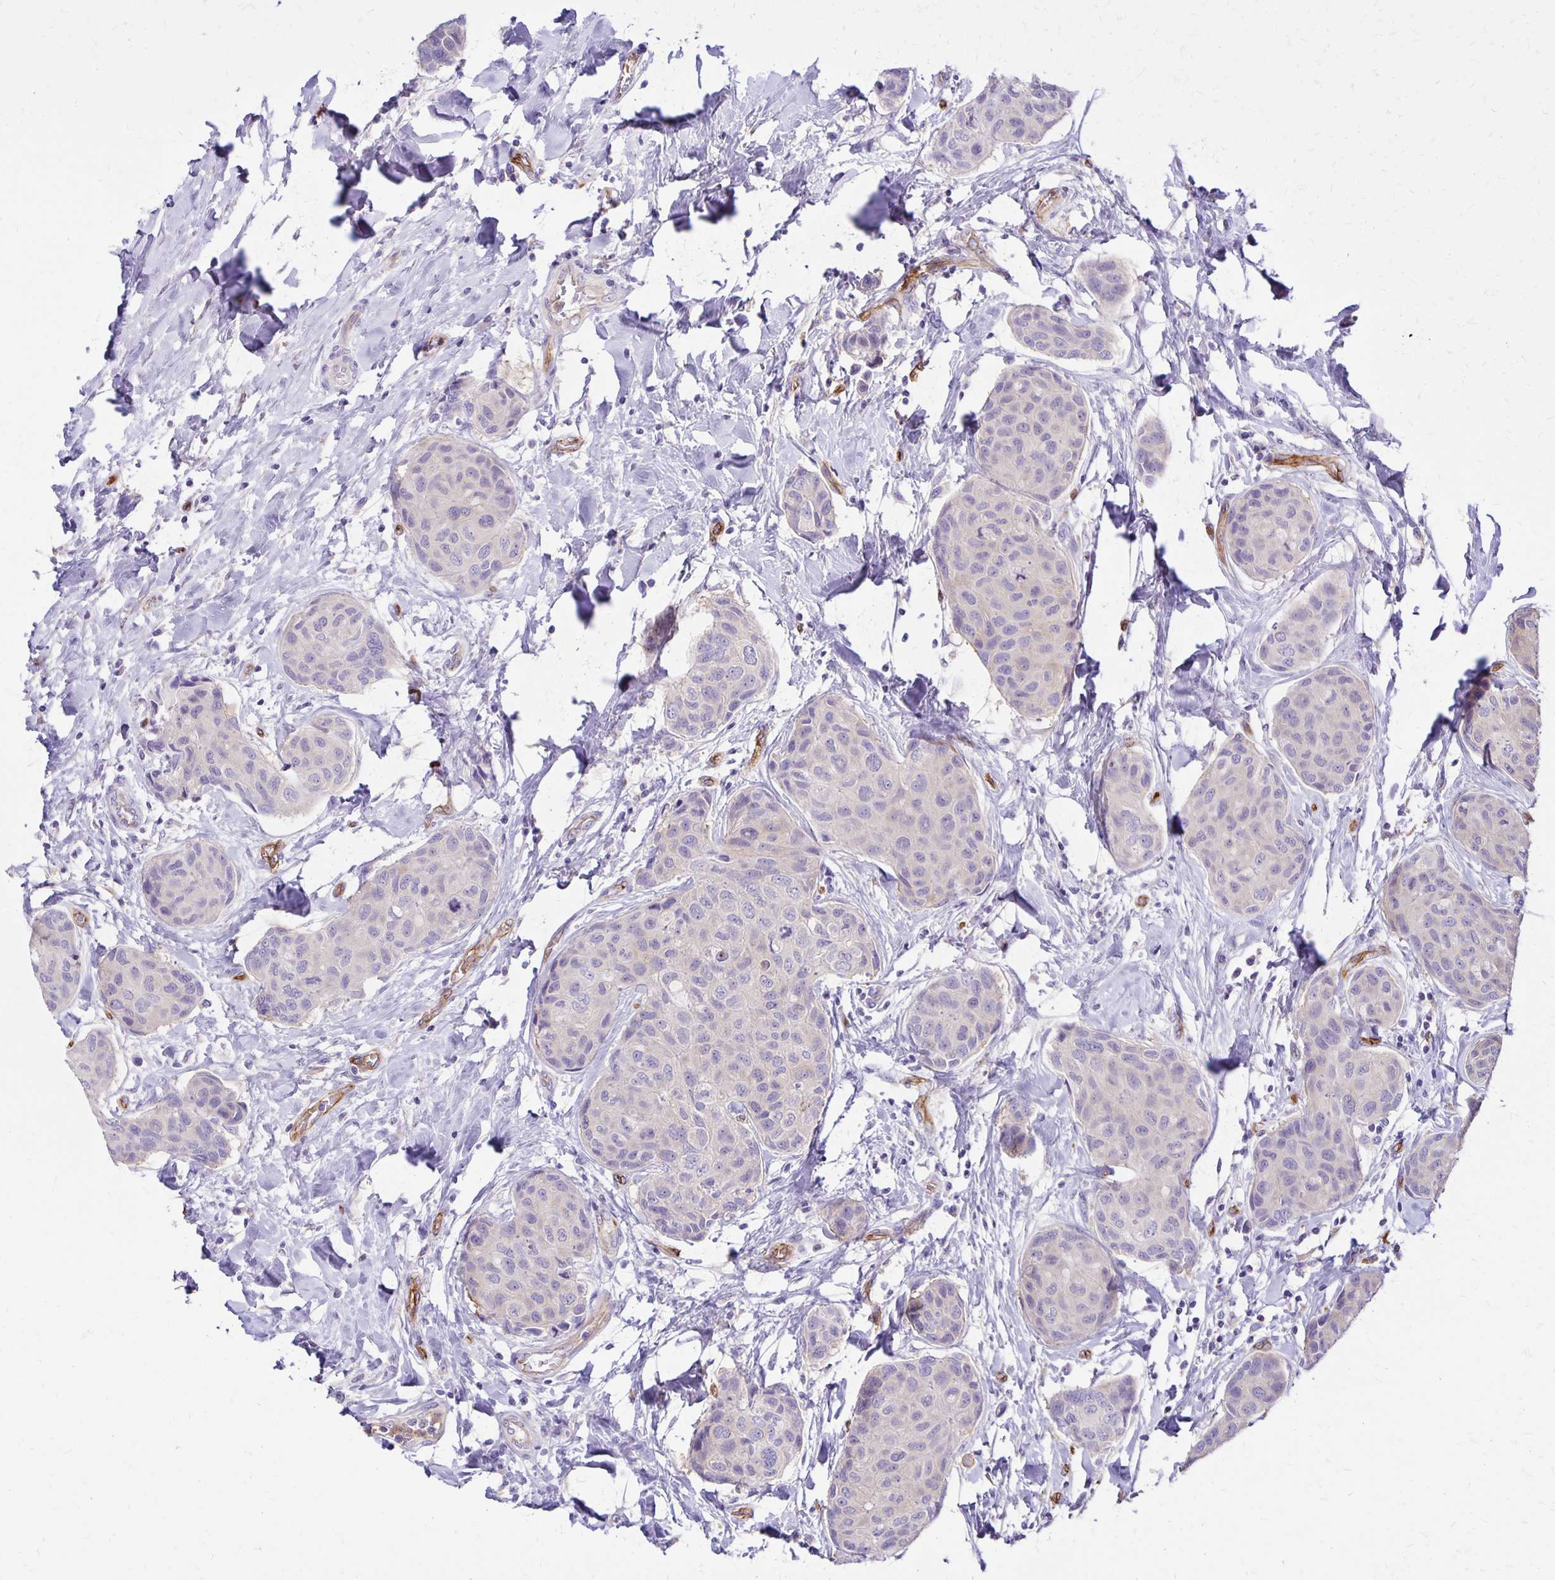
{"staining": {"intensity": "negative", "quantity": "none", "location": "none"}, "tissue": "breast cancer", "cell_type": "Tumor cells", "image_type": "cancer", "snomed": [{"axis": "morphology", "description": "Duct carcinoma"}, {"axis": "topography", "description": "Breast"}], "caption": "This photomicrograph is of breast cancer (intraductal carcinoma) stained with immunohistochemistry to label a protein in brown with the nuclei are counter-stained blue. There is no expression in tumor cells. The staining was performed using DAB to visualize the protein expression in brown, while the nuclei were stained in blue with hematoxylin (Magnification: 20x).", "gene": "TTYH1", "patient": {"sex": "female", "age": 80}}